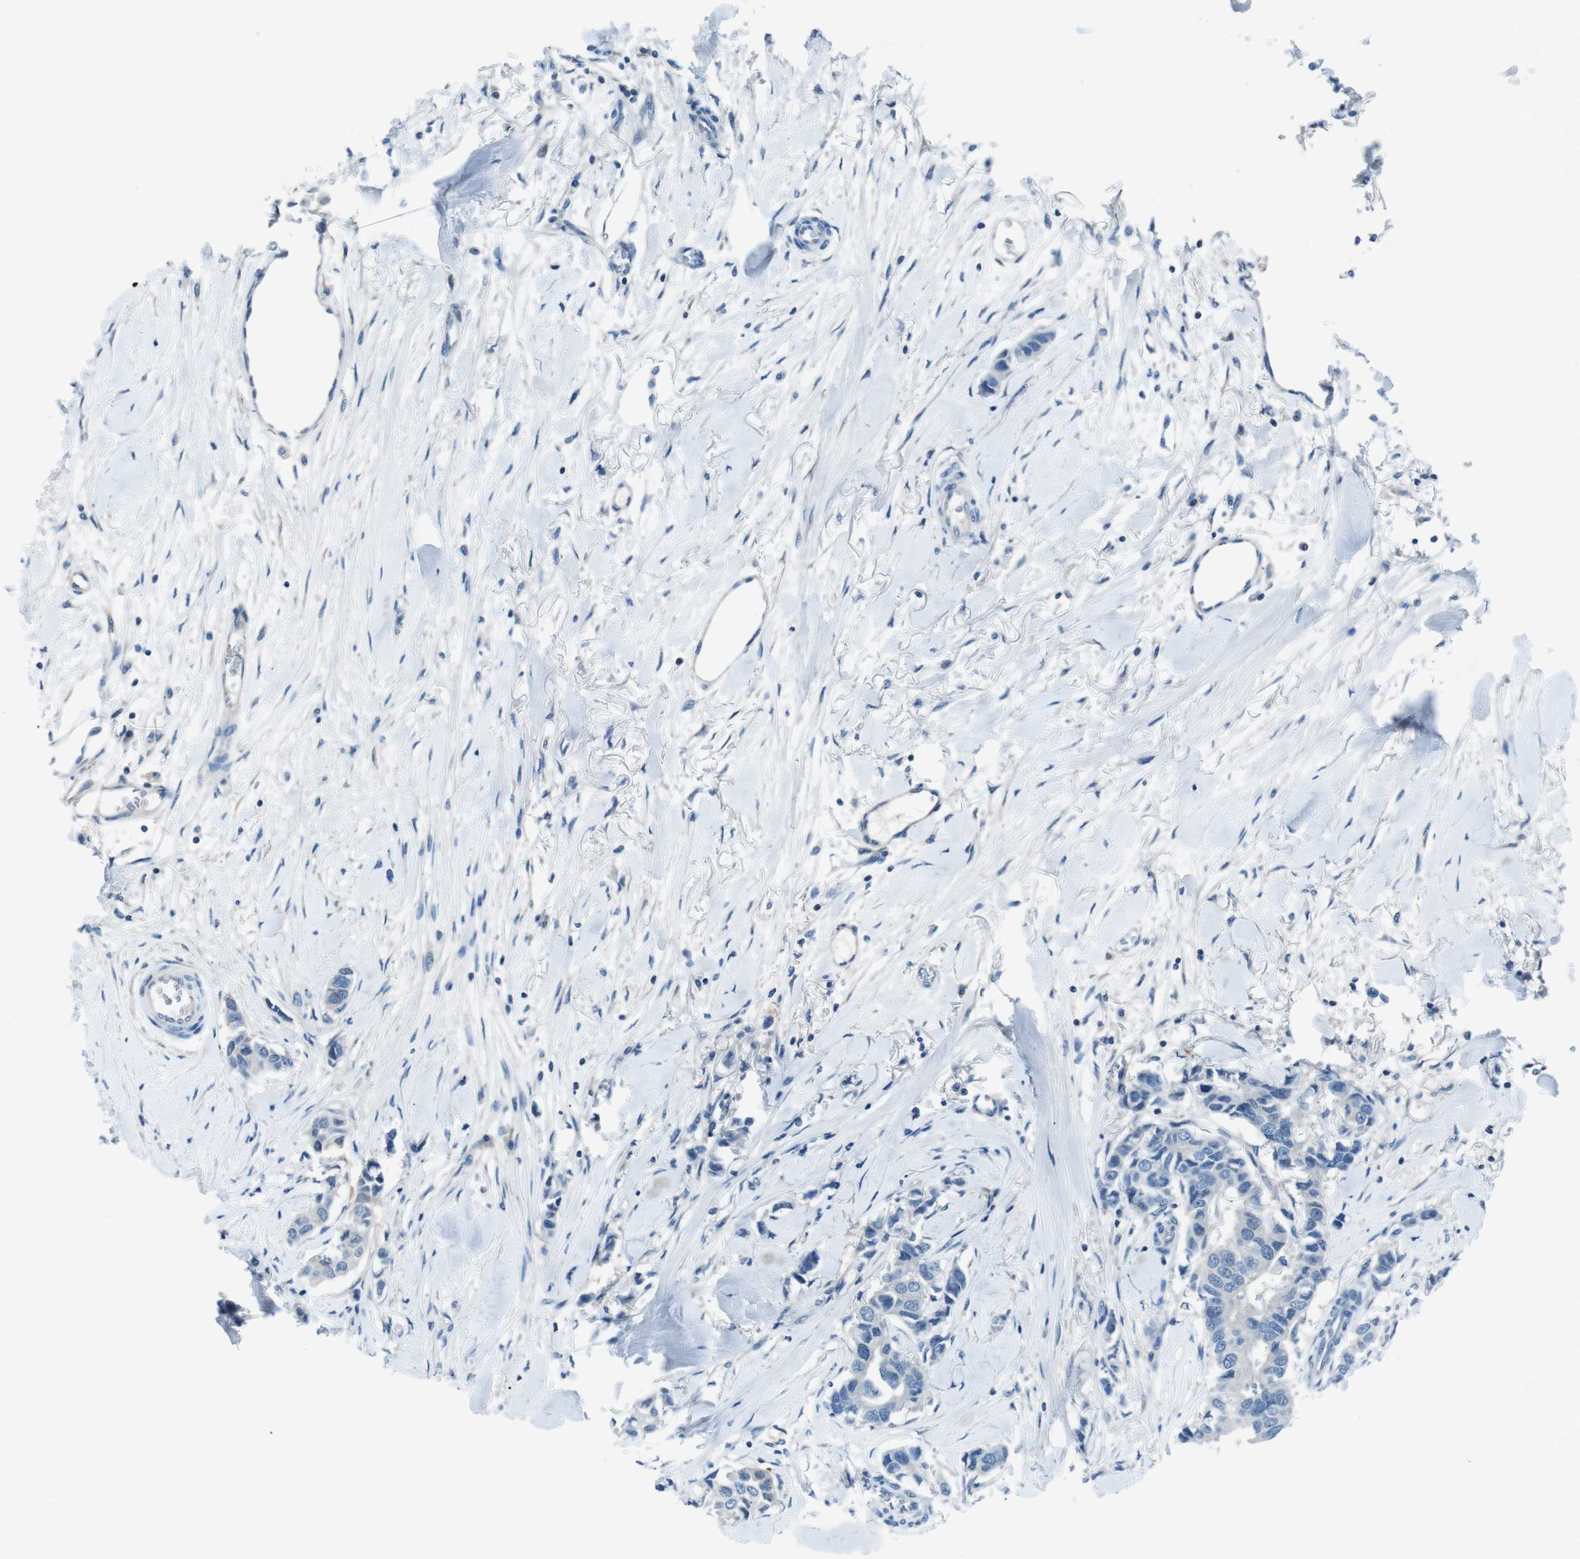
{"staining": {"intensity": "negative", "quantity": "none", "location": "none"}, "tissue": "breast cancer", "cell_type": "Tumor cells", "image_type": "cancer", "snomed": [{"axis": "morphology", "description": "Duct carcinoma"}, {"axis": "topography", "description": "Breast"}], "caption": "Tumor cells are negative for protein expression in human breast cancer (invasive ductal carcinoma).", "gene": "NANOS2", "patient": {"sex": "female", "age": 80}}